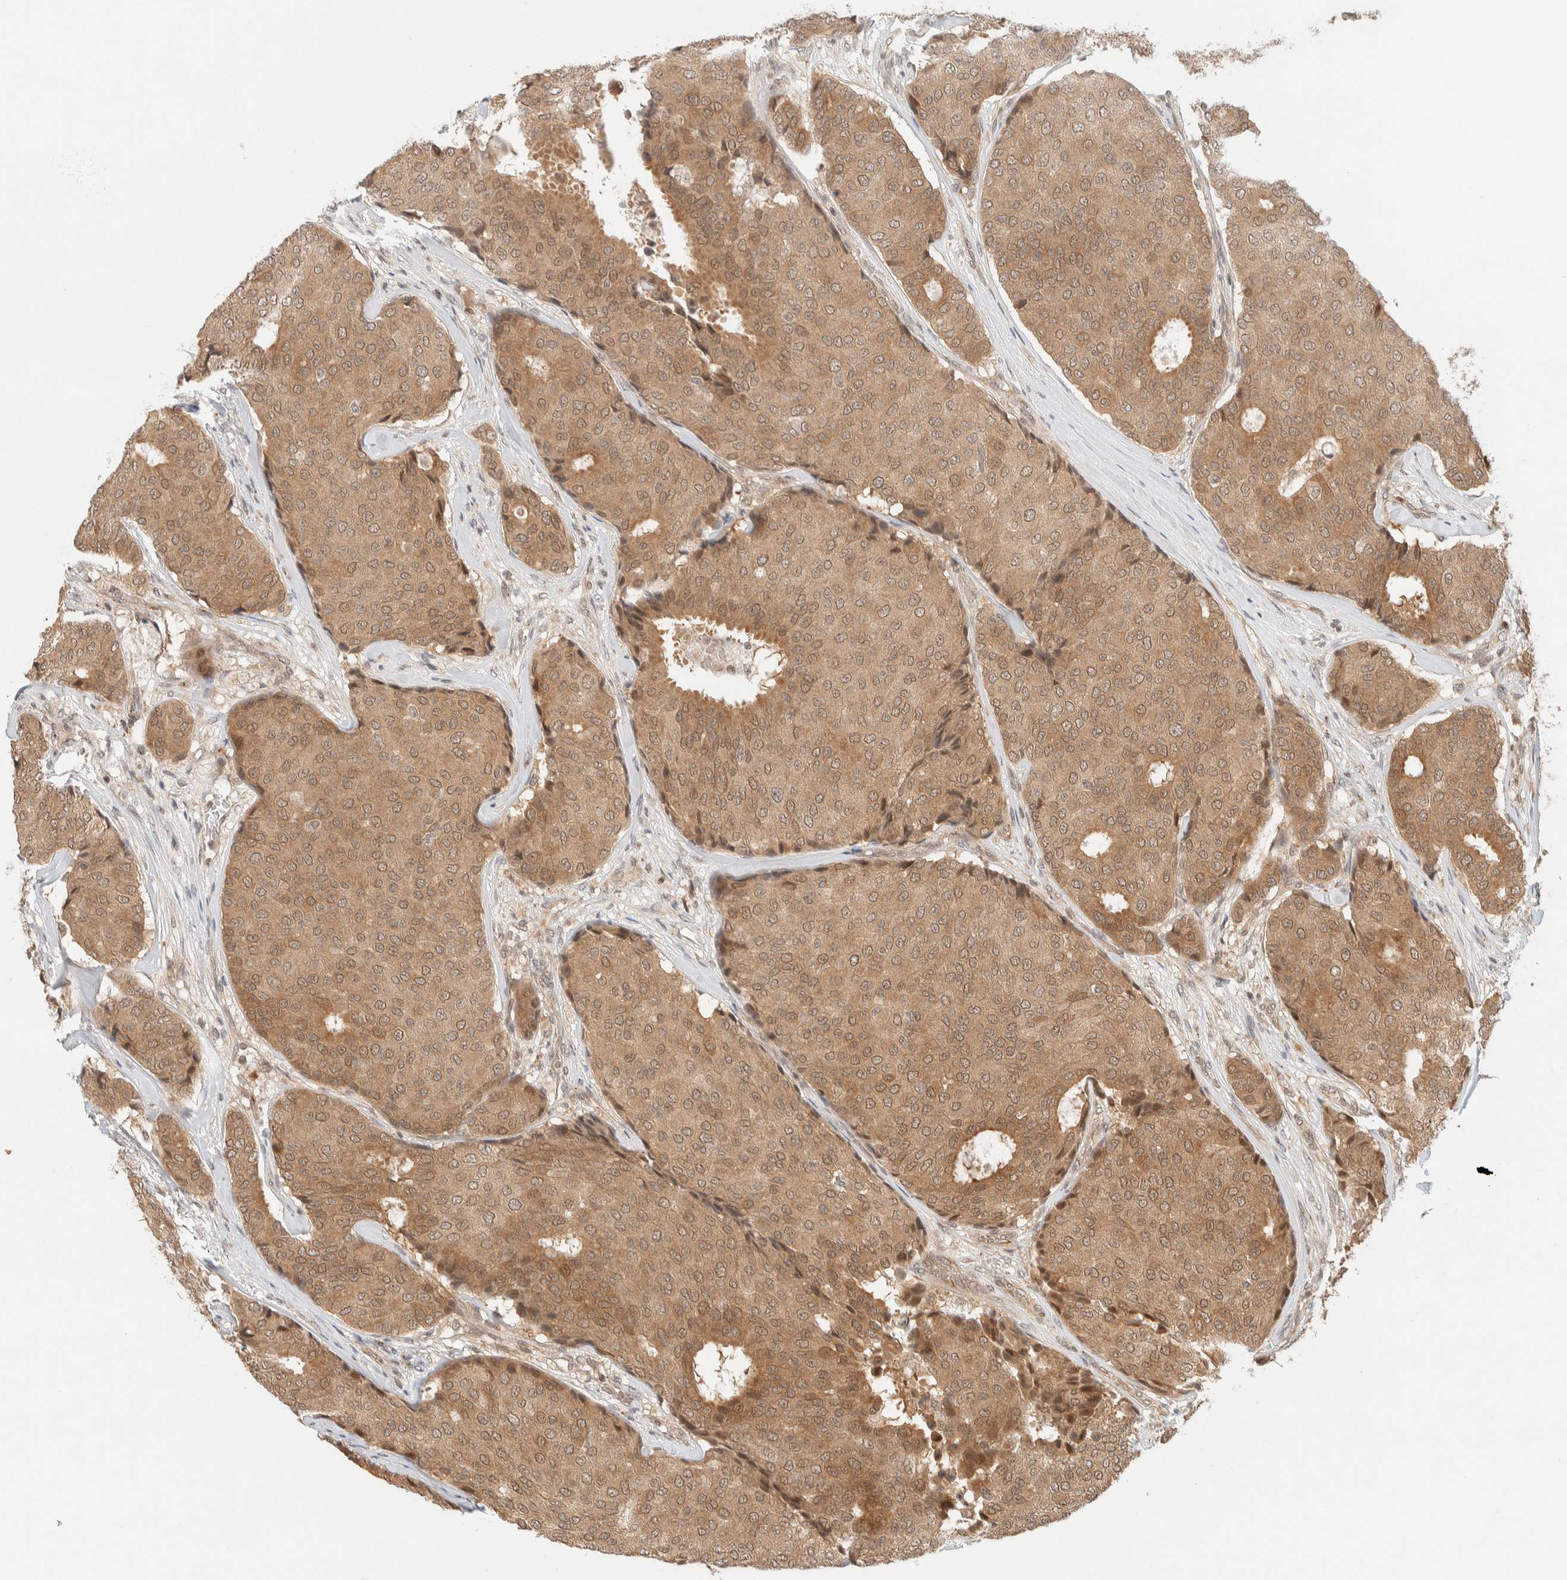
{"staining": {"intensity": "moderate", "quantity": ">75%", "location": "cytoplasmic/membranous"}, "tissue": "breast cancer", "cell_type": "Tumor cells", "image_type": "cancer", "snomed": [{"axis": "morphology", "description": "Duct carcinoma"}, {"axis": "topography", "description": "Breast"}], "caption": "DAB (3,3'-diaminobenzidine) immunohistochemical staining of human intraductal carcinoma (breast) displays moderate cytoplasmic/membranous protein positivity in approximately >75% of tumor cells.", "gene": "C8orf76", "patient": {"sex": "female", "age": 75}}